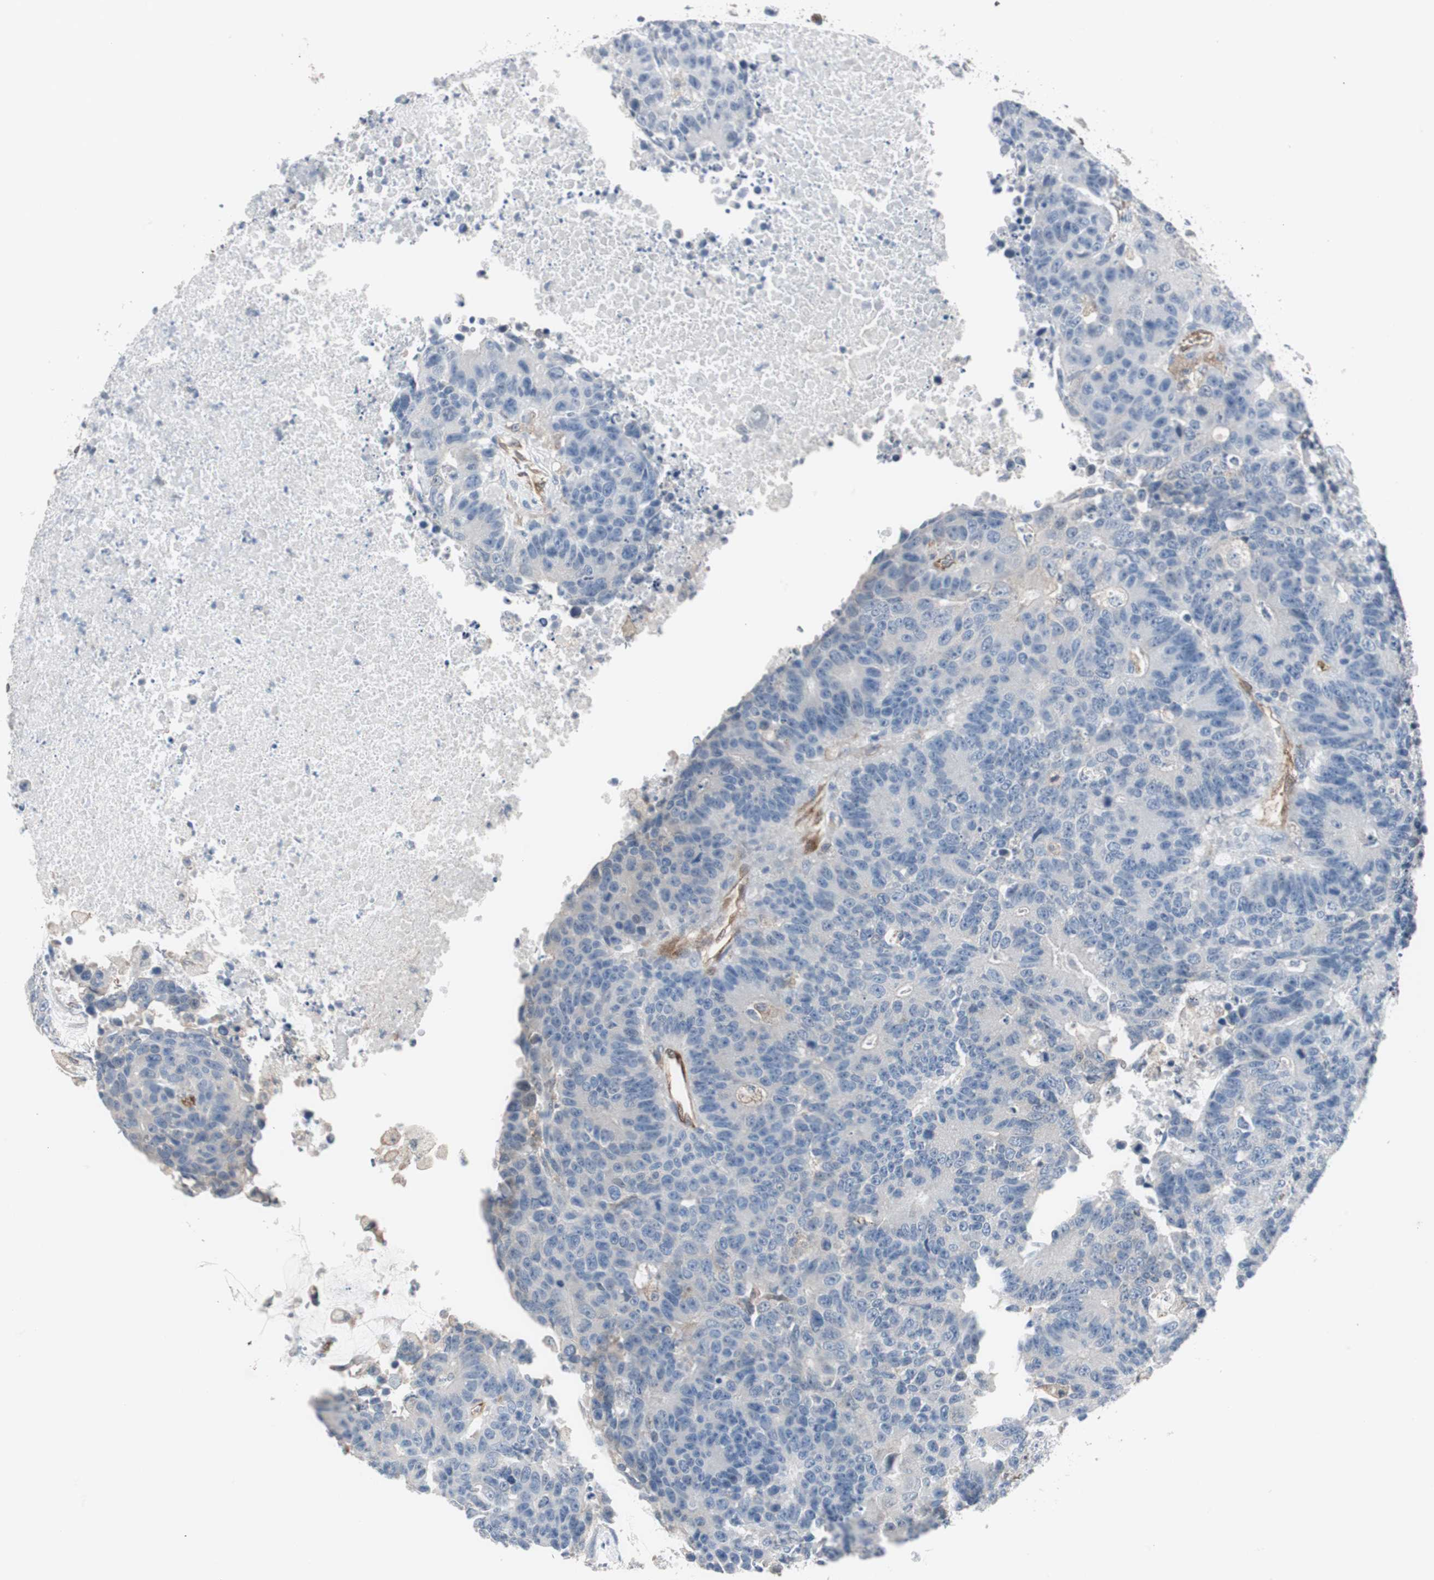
{"staining": {"intensity": "negative", "quantity": "none", "location": "none"}, "tissue": "colorectal cancer", "cell_type": "Tumor cells", "image_type": "cancer", "snomed": [{"axis": "morphology", "description": "Adenocarcinoma, NOS"}, {"axis": "topography", "description": "Colon"}], "caption": "IHC photomicrograph of neoplastic tissue: colorectal cancer (adenocarcinoma) stained with DAB (3,3'-diaminobenzidine) exhibits no significant protein positivity in tumor cells.", "gene": "SWAP70", "patient": {"sex": "female", "age": 86}}